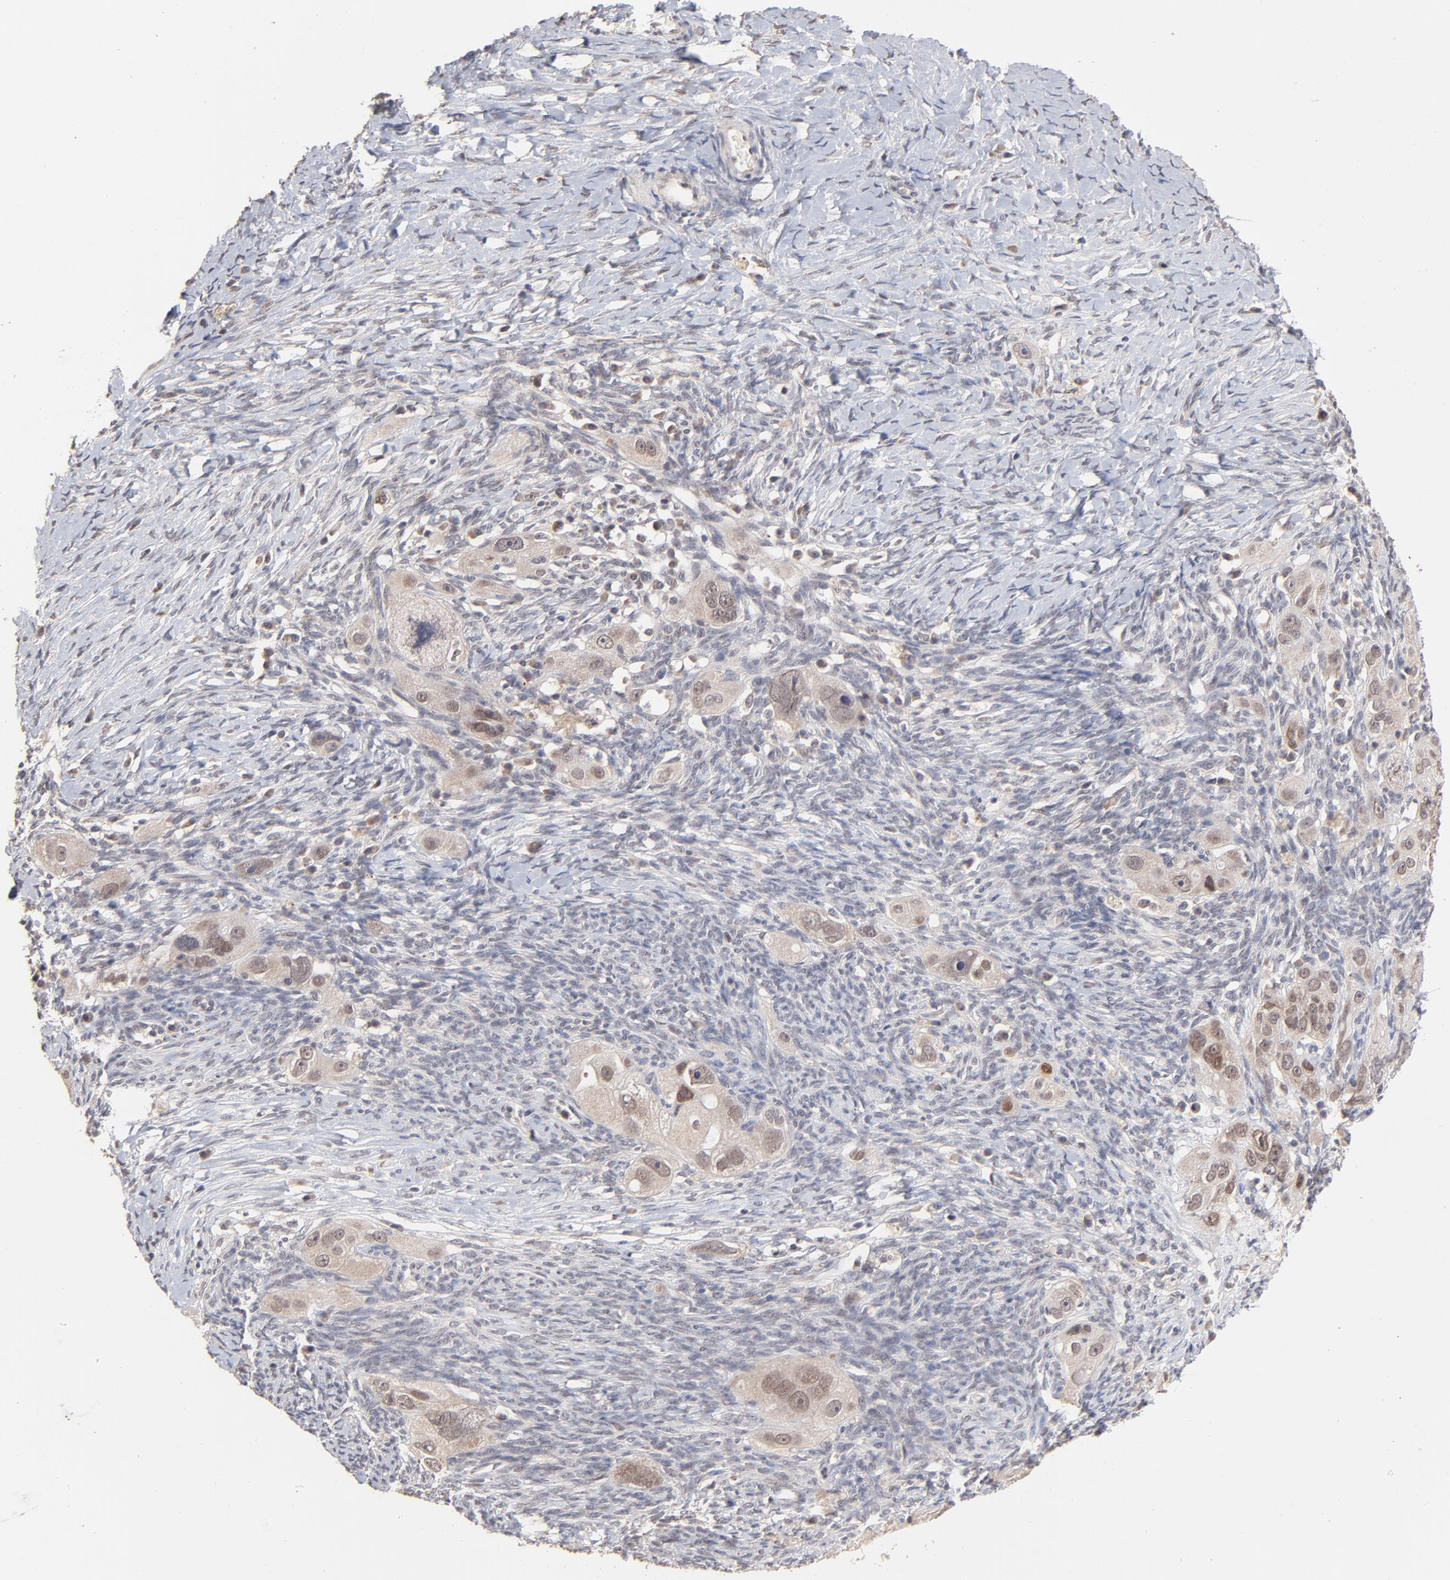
{"staining": {"intensity": "moderate", "quantity": "25%-75%", "location": "cytoplasmic/membranous,nuclear"}, "tissue": "ovarian cancer", "cell_type": "Tumor cells", "image_type": "cancer", "snomed": [{"axis": "morphology", "description": "Normal tissue, NOS"}, {"axis": "morphology", "description": "Cystadenocarcinoma, serous, NOS"}, {"axis": "topography", "description": "Ovary"}], "caption": "There is medium levels of moderate cytoplasmic/membranous and nuclear positivity in tumor cells of serous cystadenocarcinoma (ovarian), as demonstrated by immunohistochemical staining (brown color).", "gene": "MSL2", "patient": {"sex": "female", "age": 62}}